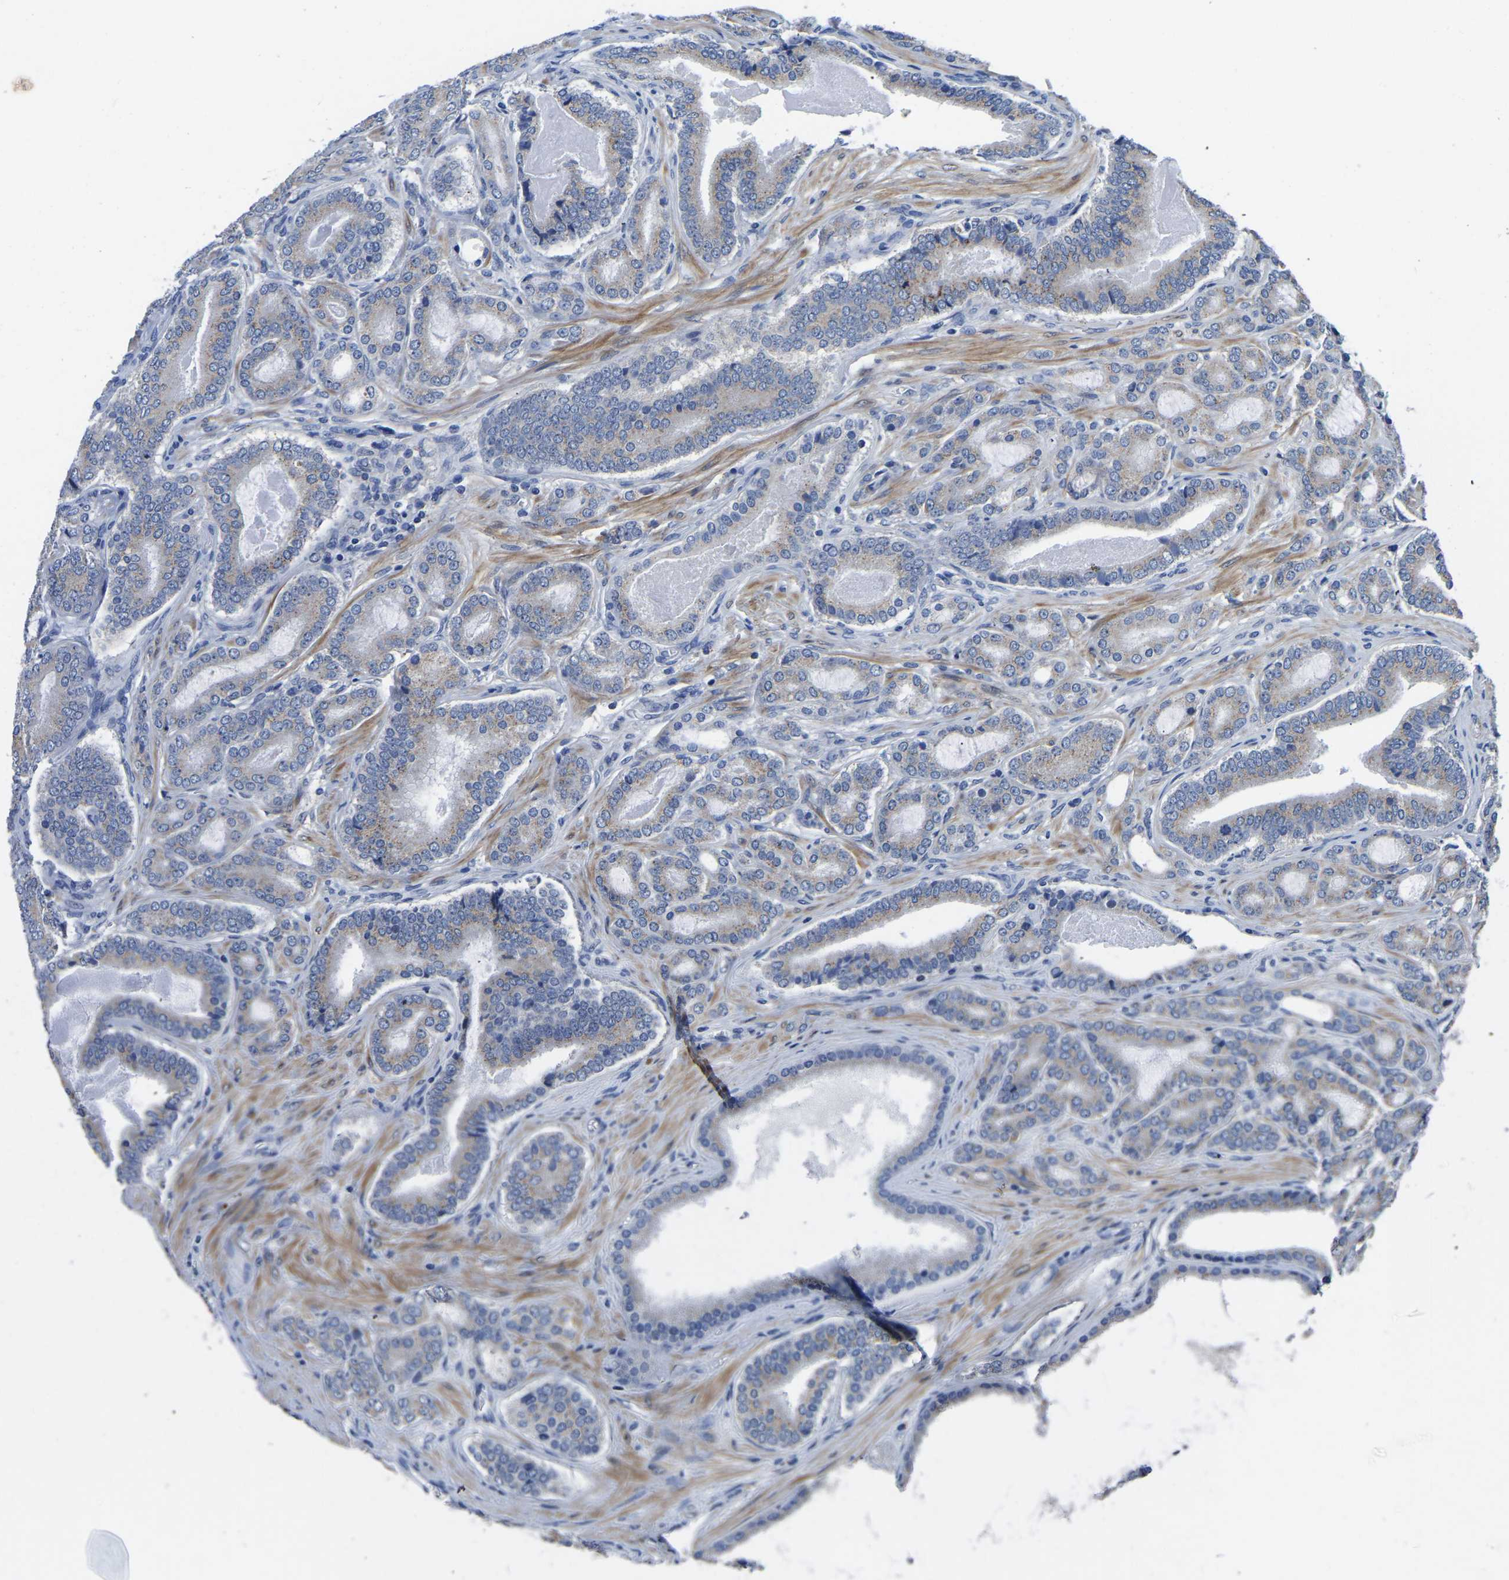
{"staining": {"intensity": "negative", "quantity": "none", "location": "none"}, "tissue": "prostate cancer", "cell_type": "Tumor cells", "image_type": "cancer", "snomed": [{"axis": "morphology", "description": "Adenocarcinoma, High grade"}, {"axis": "topography", "description": "Prostate"}], "caption": "High power microscopy histopathology image of an immunohistochemistry (IHC) image of prostate high-grade adenocarcinoma, revealing no significant positivity in tumor cells.", "gene": "PDLIM7", "patient": {"sex": "male", "age": 60}}